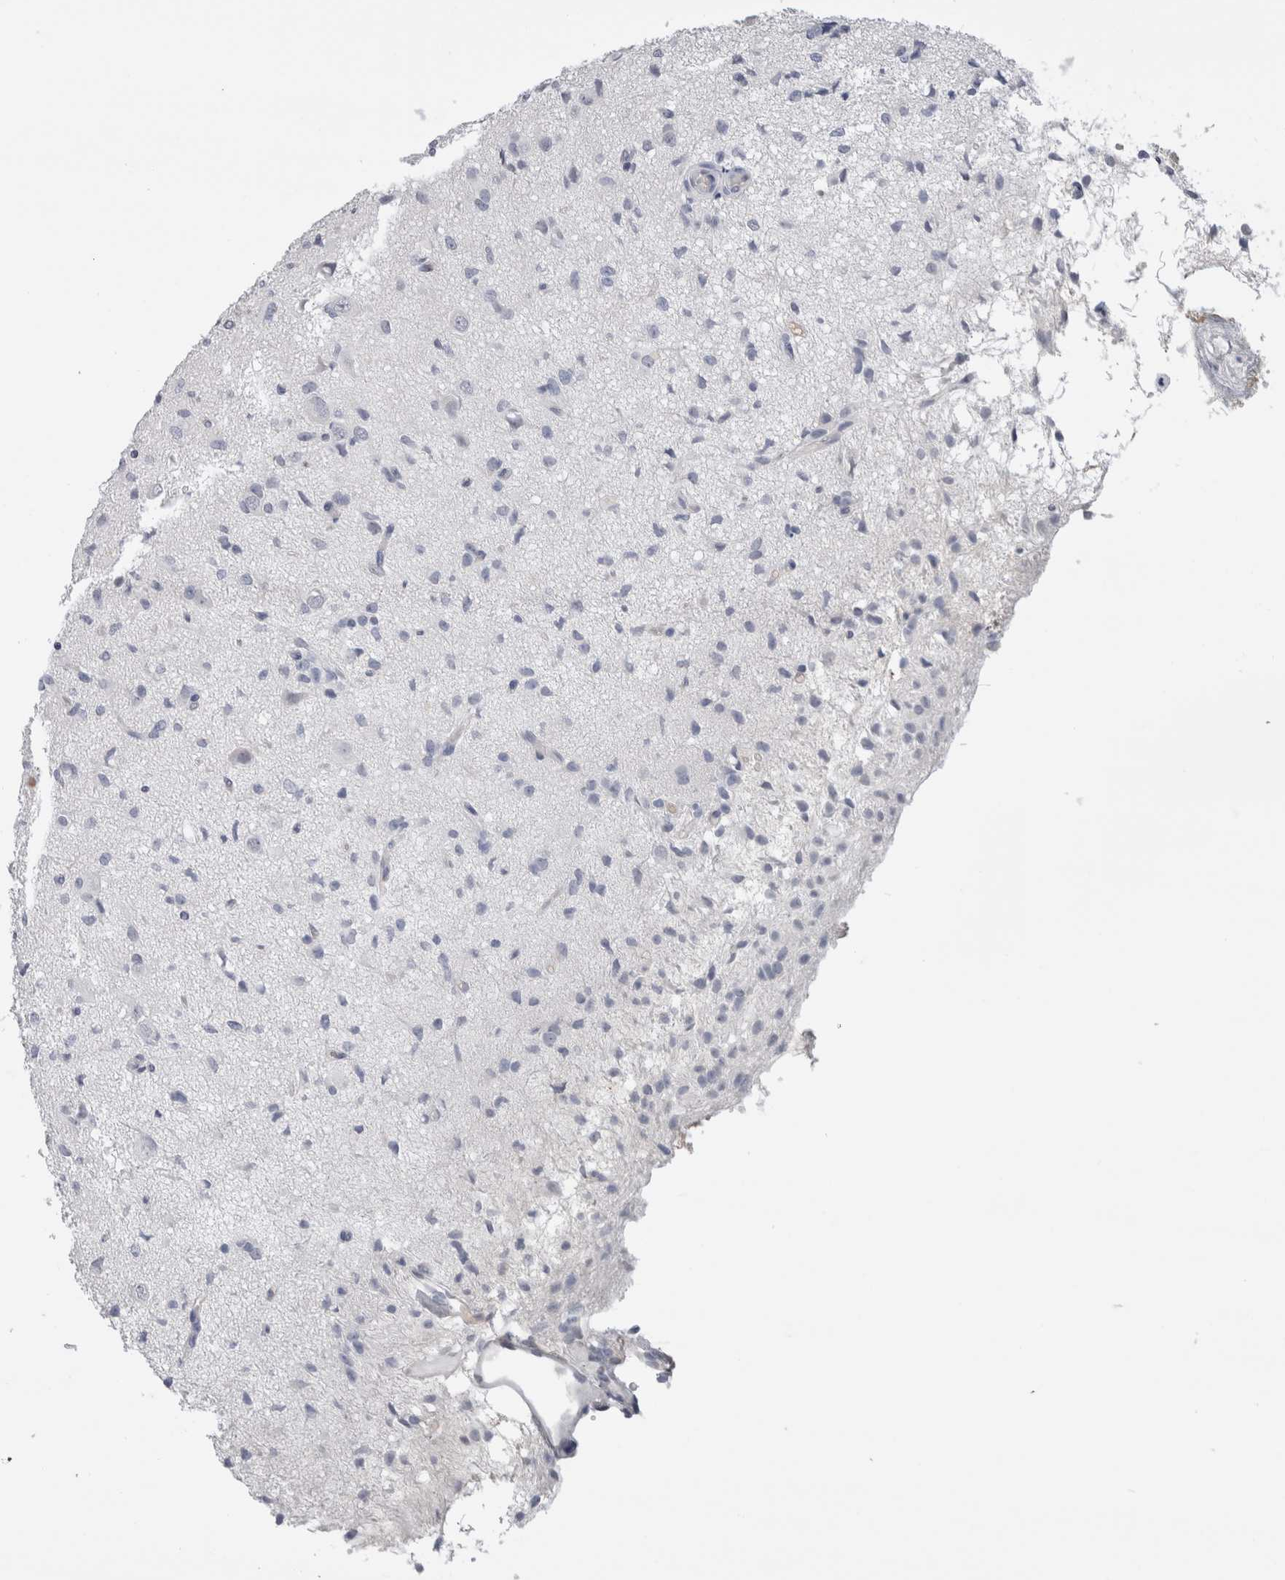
{"staining": {"intensity": "negative", "quantity": "none", "location": "none"}, "tissue": "glioma", "cell_type": "Tumor cells", "image_type": "cancer", "snomed": [{"axis": "morphology", "description": "Glioma, malignant, High grade"}, {"axis": "topography", "description": "Brain"}], "caption": "DAB immunohistochemical staining of human glioma displays no significant positivity in tumor cells.", "gene": "FABP4", "patient": {"sex": "female", "age": 59}}